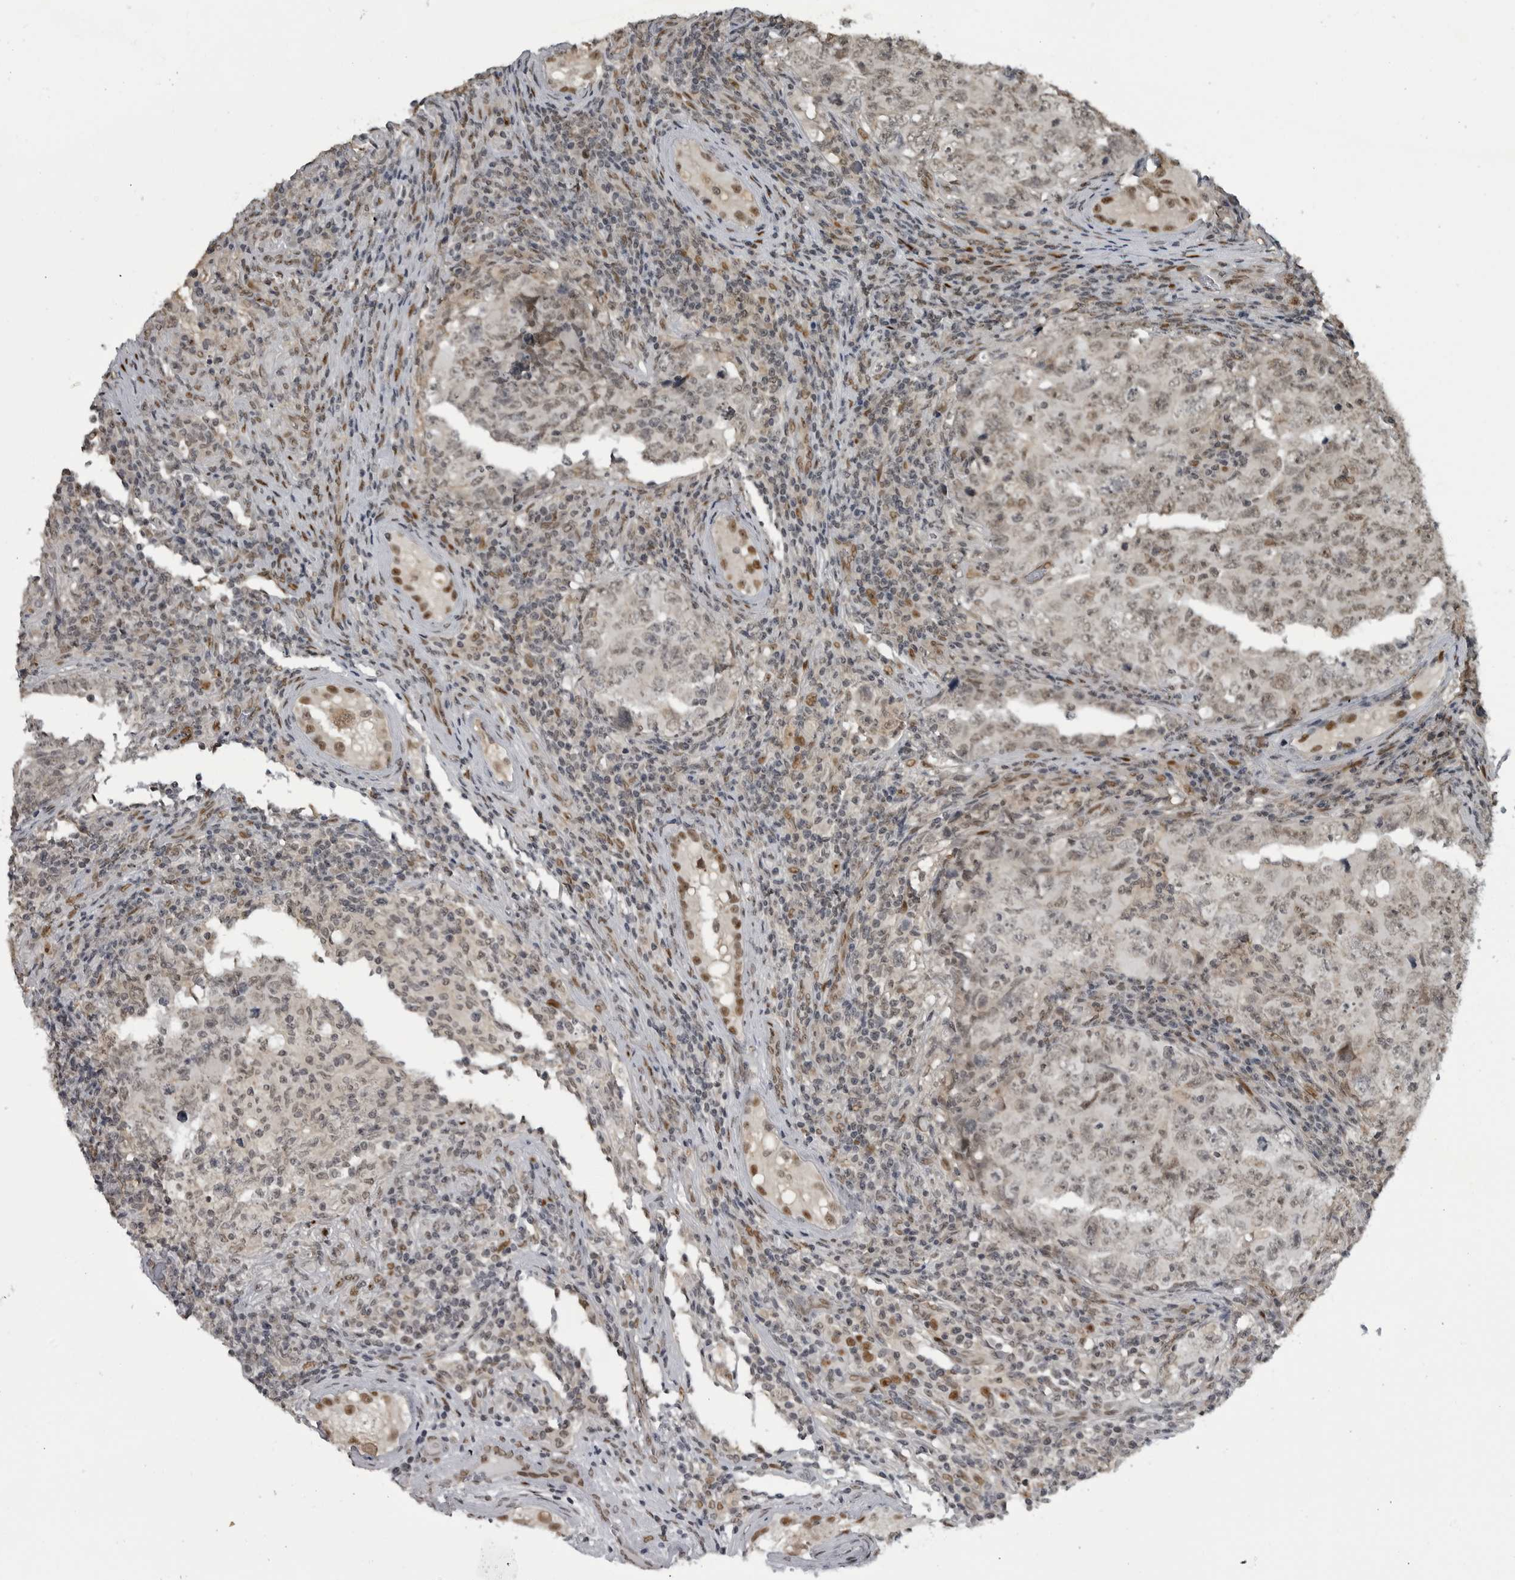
{"staining": {"intensity": "weak", "quantity": ">75%", "location": "nuclear"}, "tissue": "testis cancer", "cell_type": "Tumor cells", "image_type": "cancer", "snomed": [{"axis": "morphology", "description": "Carcinoma, Embryonal, NOS"}, {"axis": "topography", "description": "Testis"}], "caption": "An image of human testis cancer stained for a protein demonstrates weak nuclear brown staining in tumor cells.", "gene": "C8orf58", "patient": {"sex": "male", "age": 26}}